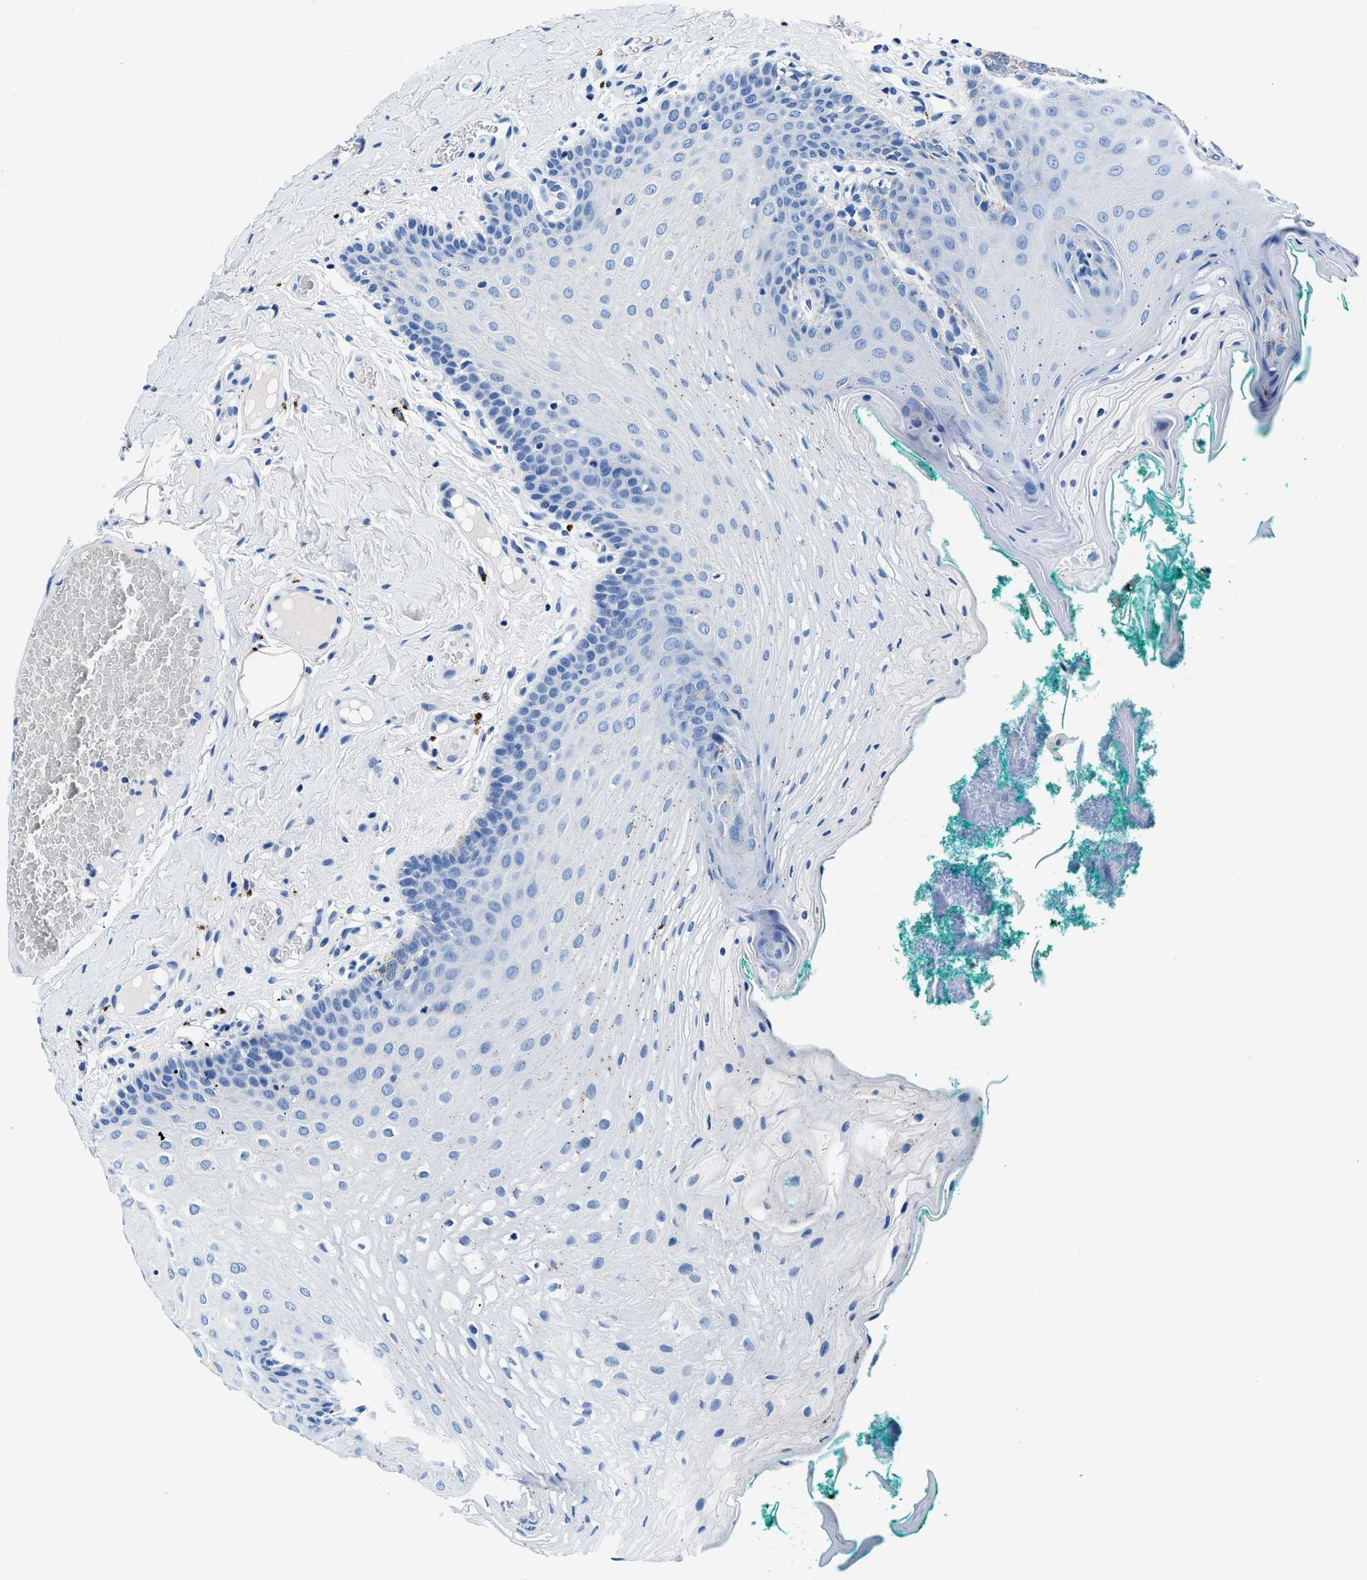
{"staining": {"intensity": "weak", "quantity": "<25%", "location": "cytoplasmic/membranous"}, "tissue": "oral mucosa", "cell_type": "Squamous epithelial cells", "image_type": "normal", "snomed": [{"axis": "morphology", "description": "Normal tissue, NOS"}, {"axis": "topography", "description": "Oral tissue"}], "caption": "Protein analysis of benign oral mucosa exhibits no significant expression in squamous epithelial cells.", "gene": "OR14K1", "patient": {"sex": "male", "age": 58}}